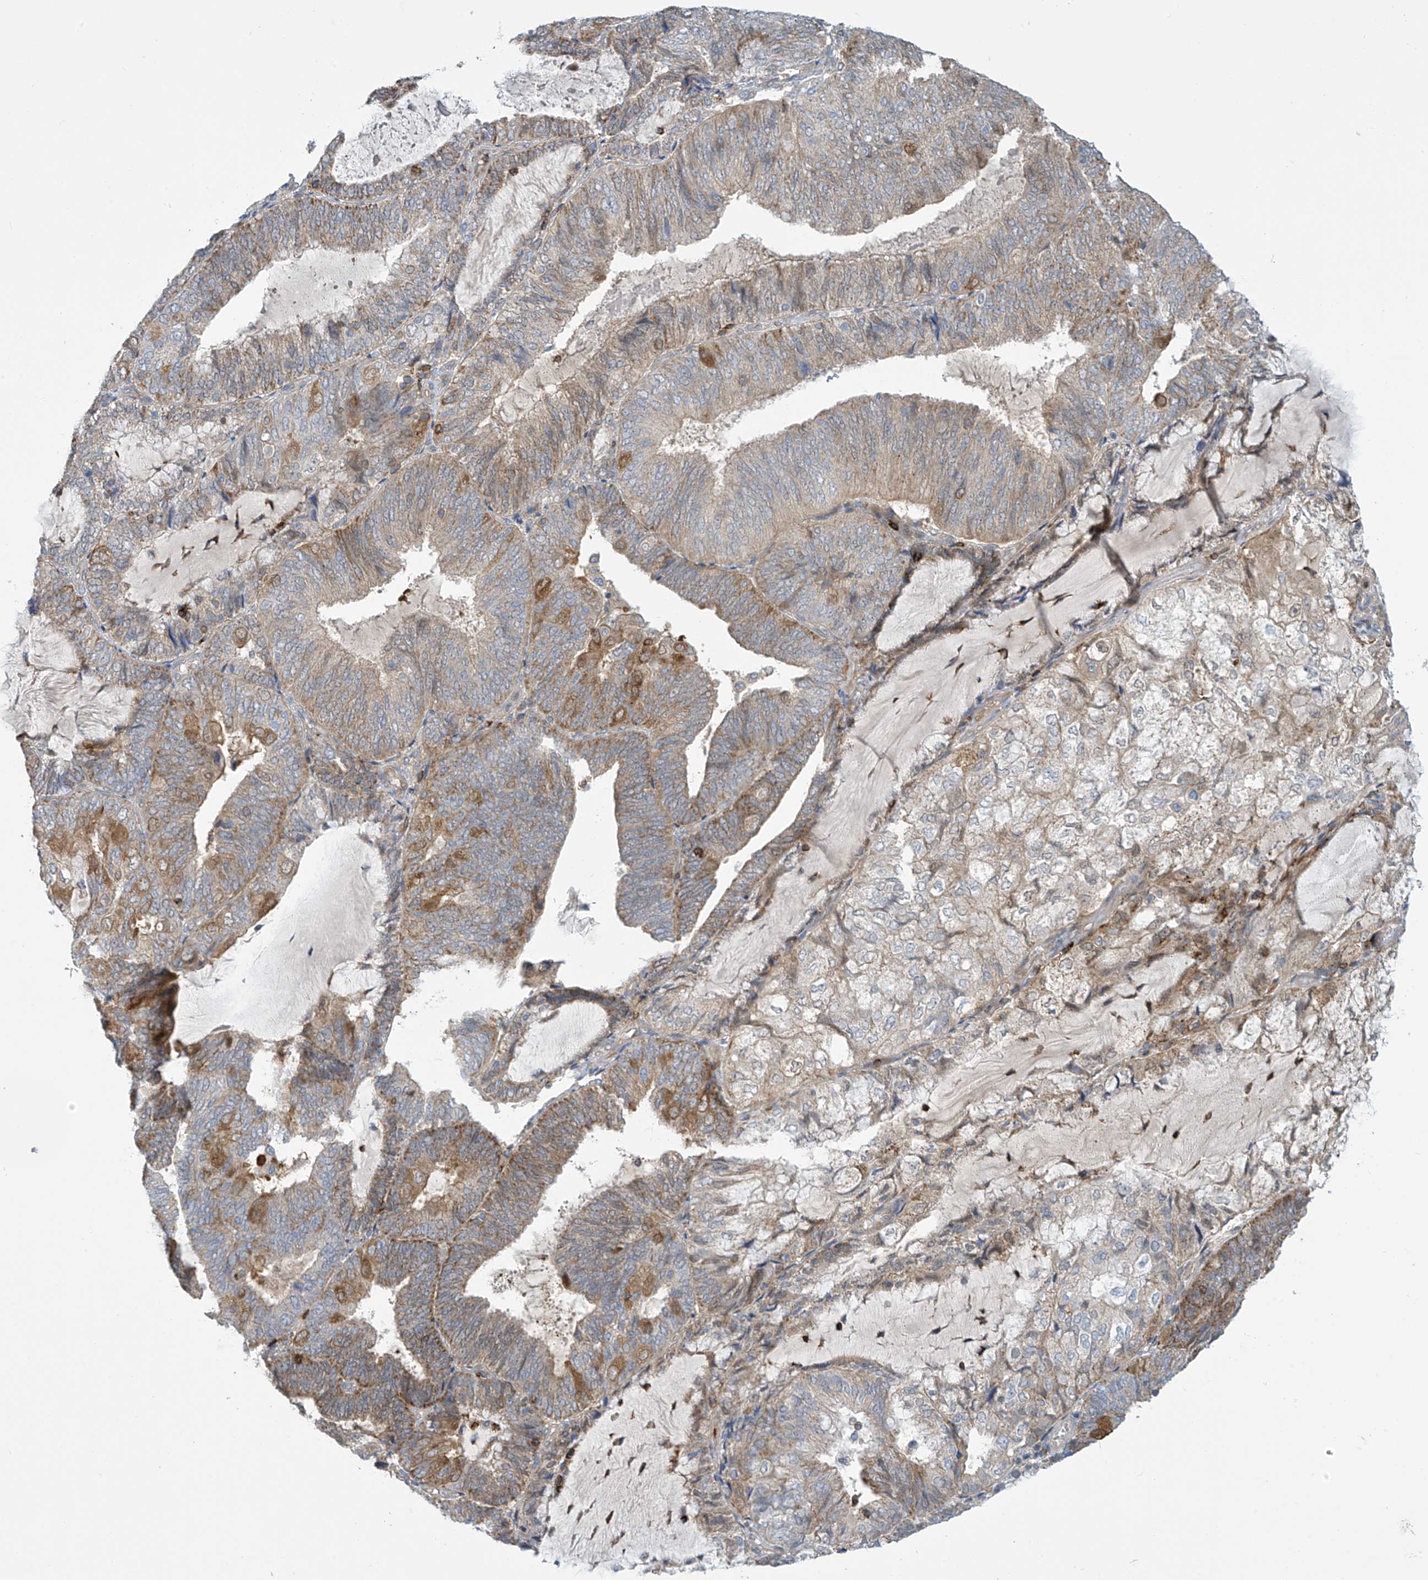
{"staining": {"intensity": "moderate", "quantity": "25%-75%", "location": "cytoplasmic/membranous"}, "tissue": "endometrial cancer", "cell_type": "Tumor cells", "image_type": "cancer", "snomed": [{"axis": "morphology", "description": "Adenocarcinoma, NOS"}, {"axis": "topography", "description": "Endometrium"}], "caption": "DAB immunohistochemical staining of endometrial adenocarcinoma reveals moderate cytoplasmic/membranous protein expression in approximately 25%-75% of tumor cells. (Stains: DAB in brown, nuclei in blue, Microscopy: brightfield microscopy at high magnification).", "gene": "IBA57", "patient": {"sex": "female", "age": 81}}